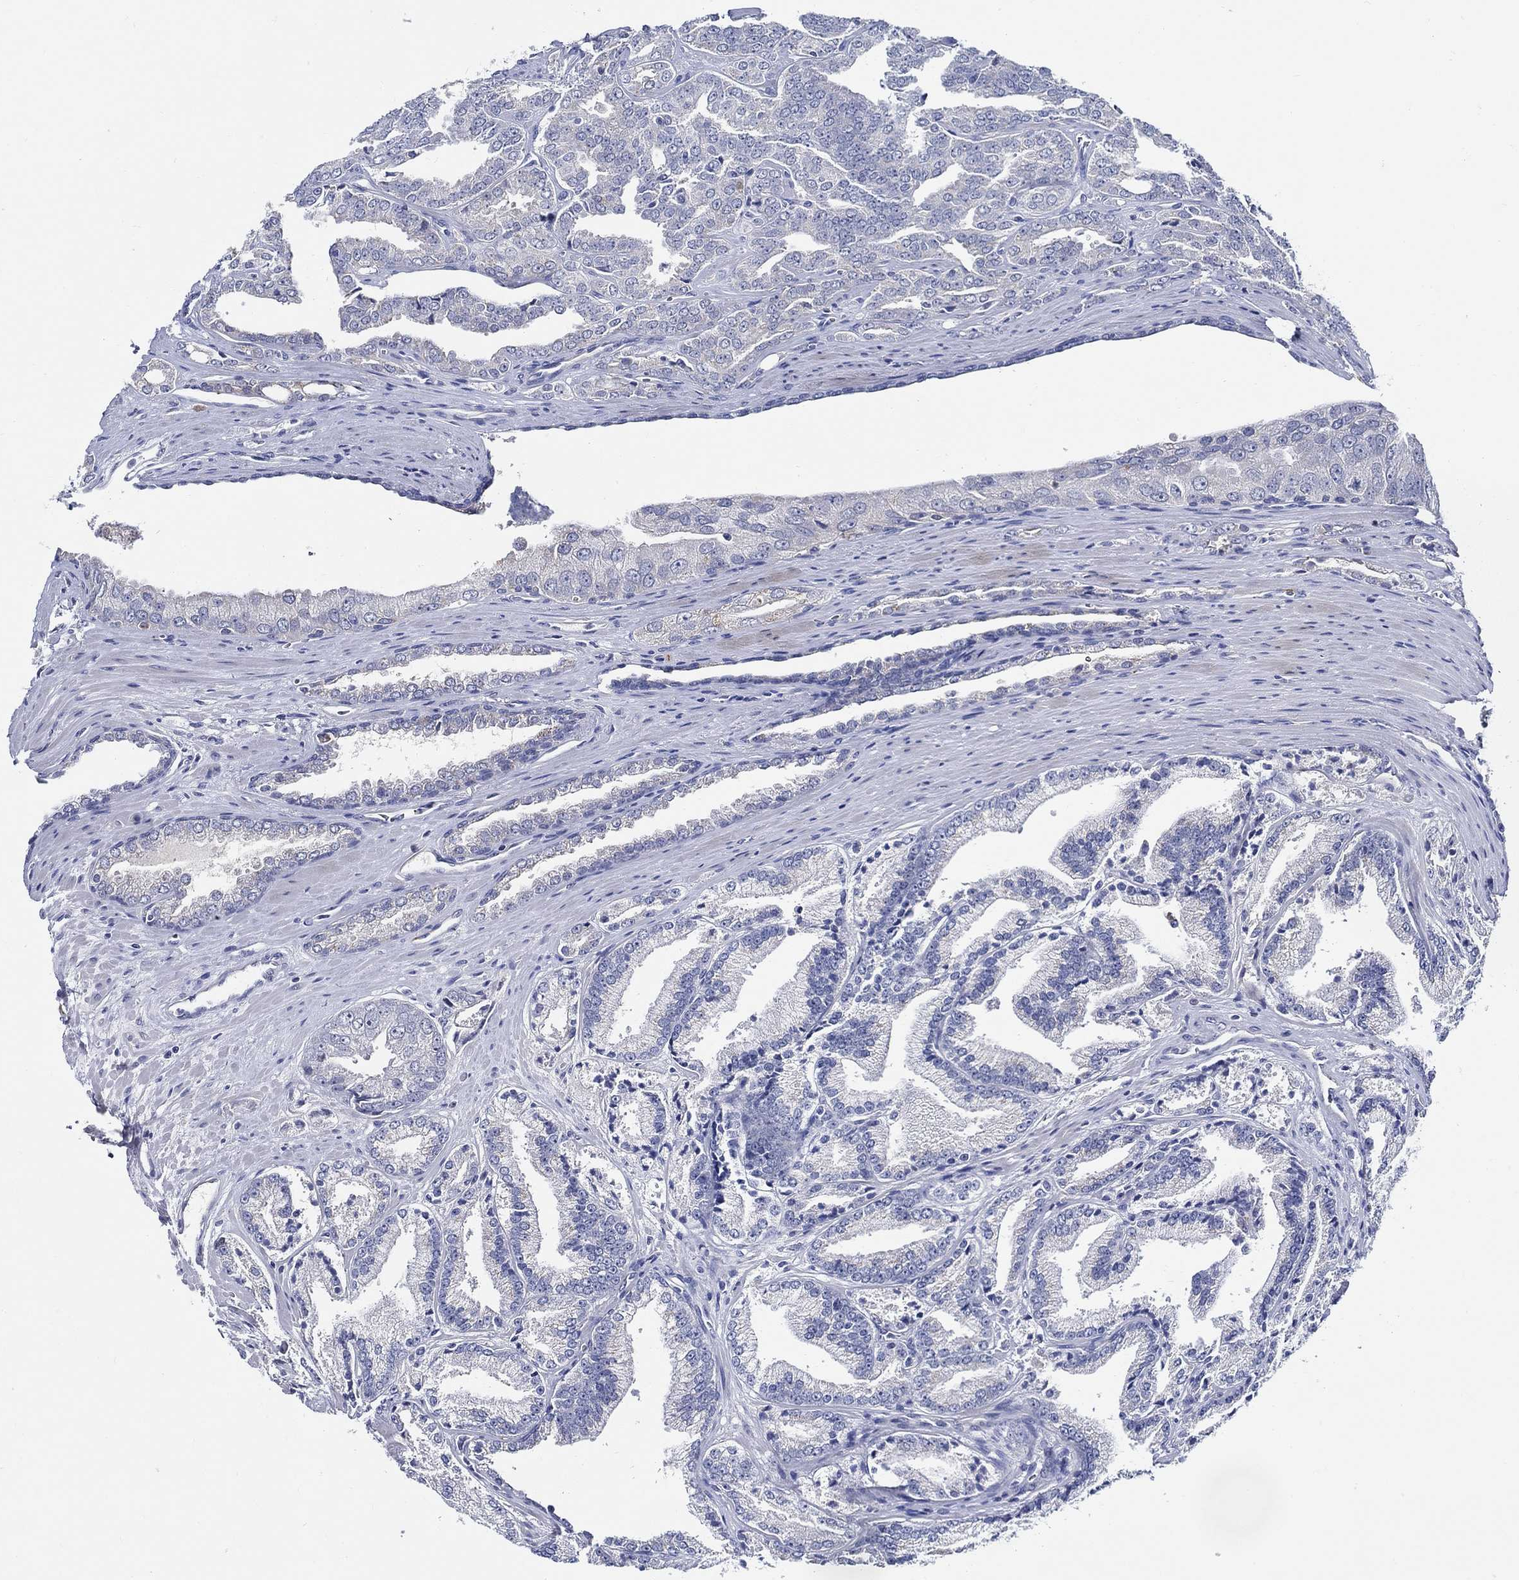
{"staining": {"intensity": "negative", "quantity": "none", "location": "none"}, "tissue": "prostate cancer", "cell_type": "Tumor cells", "image_type": "cancer", "snomed": [{"axis": "morphology", "description": "Adenocarcinoma, NOS"}, {"axis": "morphology", "description": "Adenocarcinoma, High grade"}, {"axis": "topography", "description": "Prostate"}], "caption": "Immunohistochemistry (IHC) histopathology image of human prostate adenocarcinoma (high-grade) stained for a protein (brown), which demonstrates no staining in tumor cells. Brightfield microscopy of immunohistochemistry (IHC) stained with DAB (3,3'-diaminobenzidine) (brown) and hematoxylin (blue), captured at high magnification.", "gene": "ALOX12", "patient": {"sex": "male", "age": 70}}